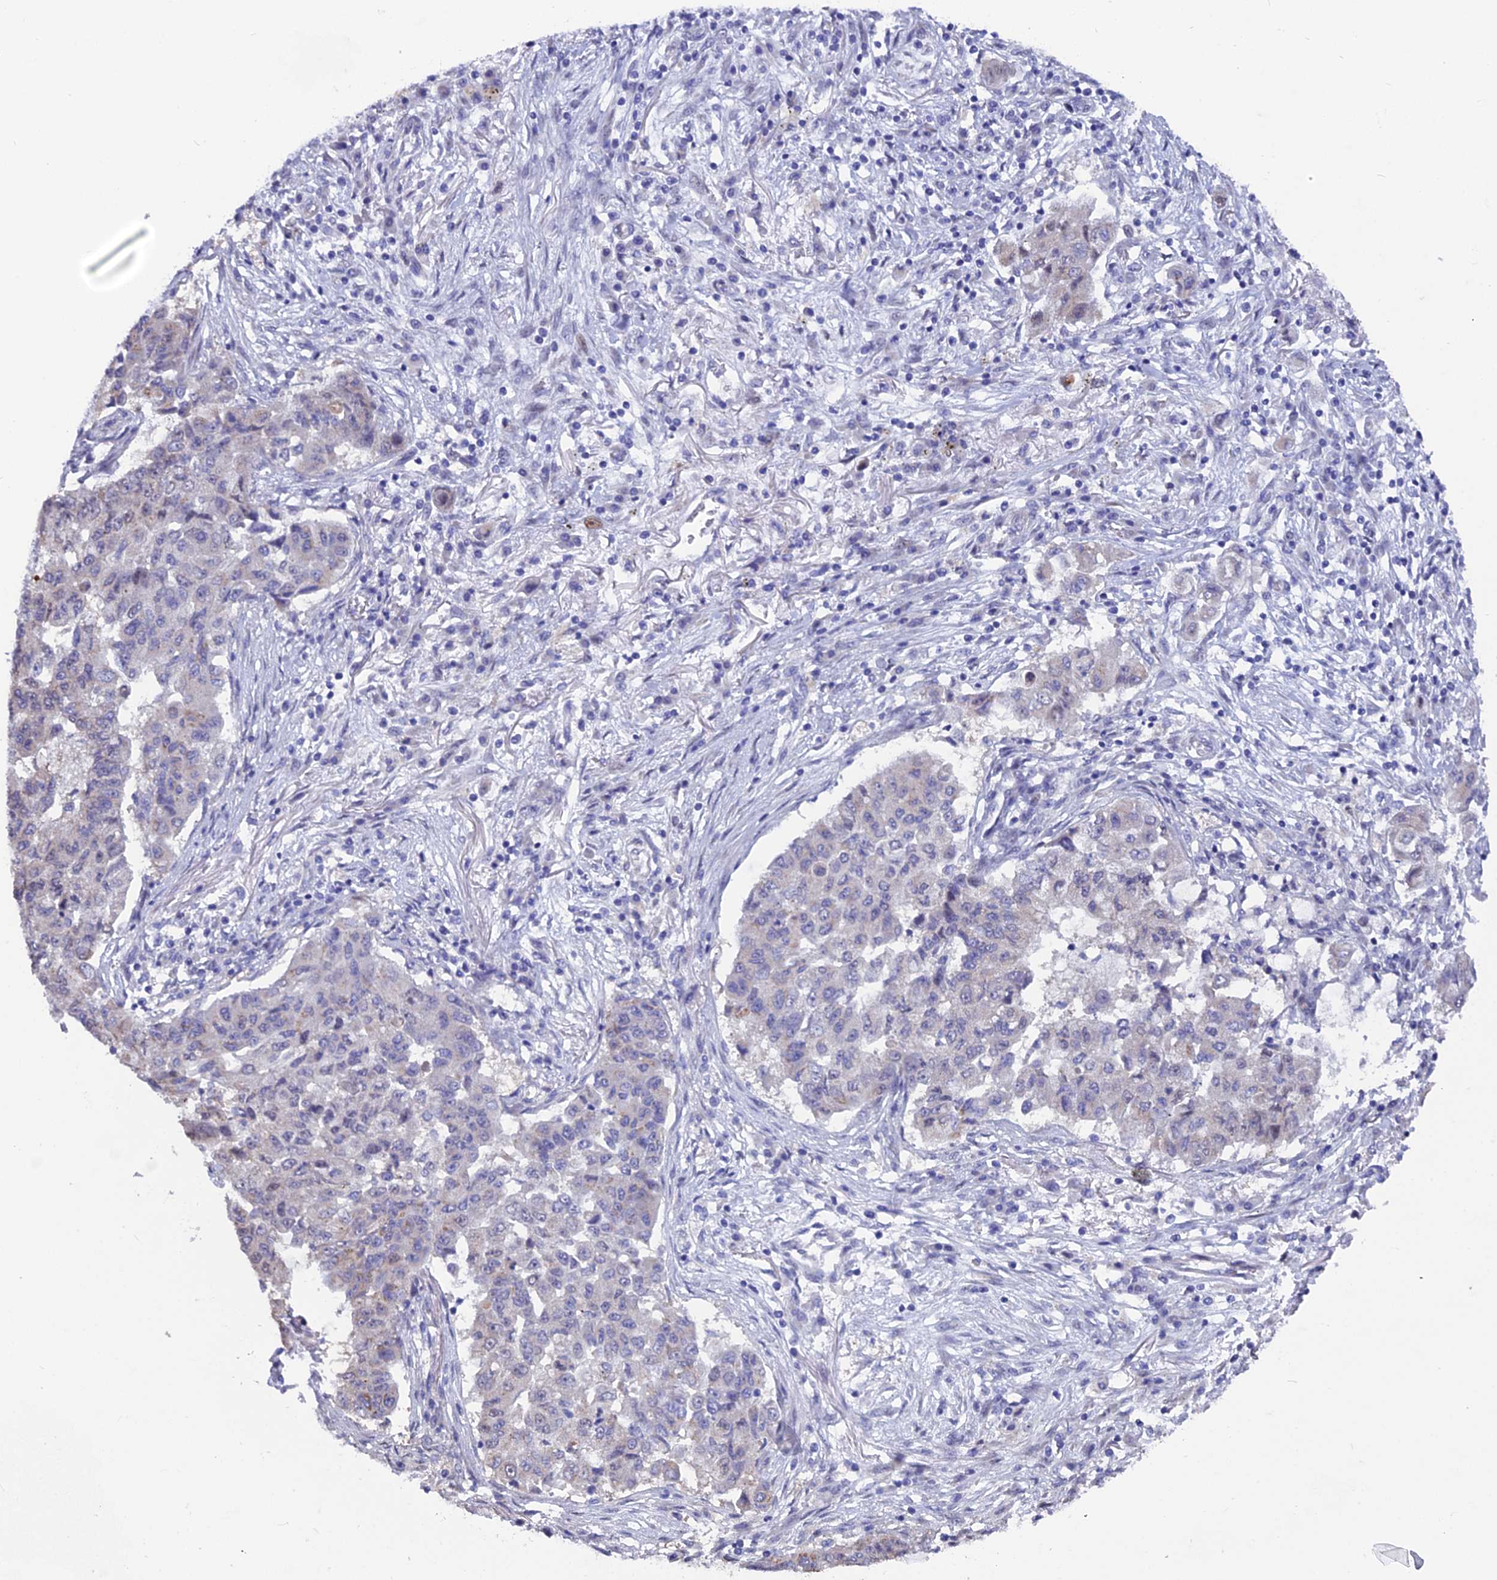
{"staining": {"intensity": "negative", "quantity": "none", "location": "none"}, "tissue": "lung cancer", "cell_type": "Tumor cells", "image_type": "cancer", "snomed": [{"axis": "morphology", "description": "Squamous cell carcinoma, NOS"}, {"axis": "topography", "description": "Lung"}], "caption": "Human lung squamous cell carcinoma stained for a protein using immunohistochemistry (IHC) shows no positivity in tumor cells.", "gene": "AK4", "patient": {"sex": "male", "age": 74}}